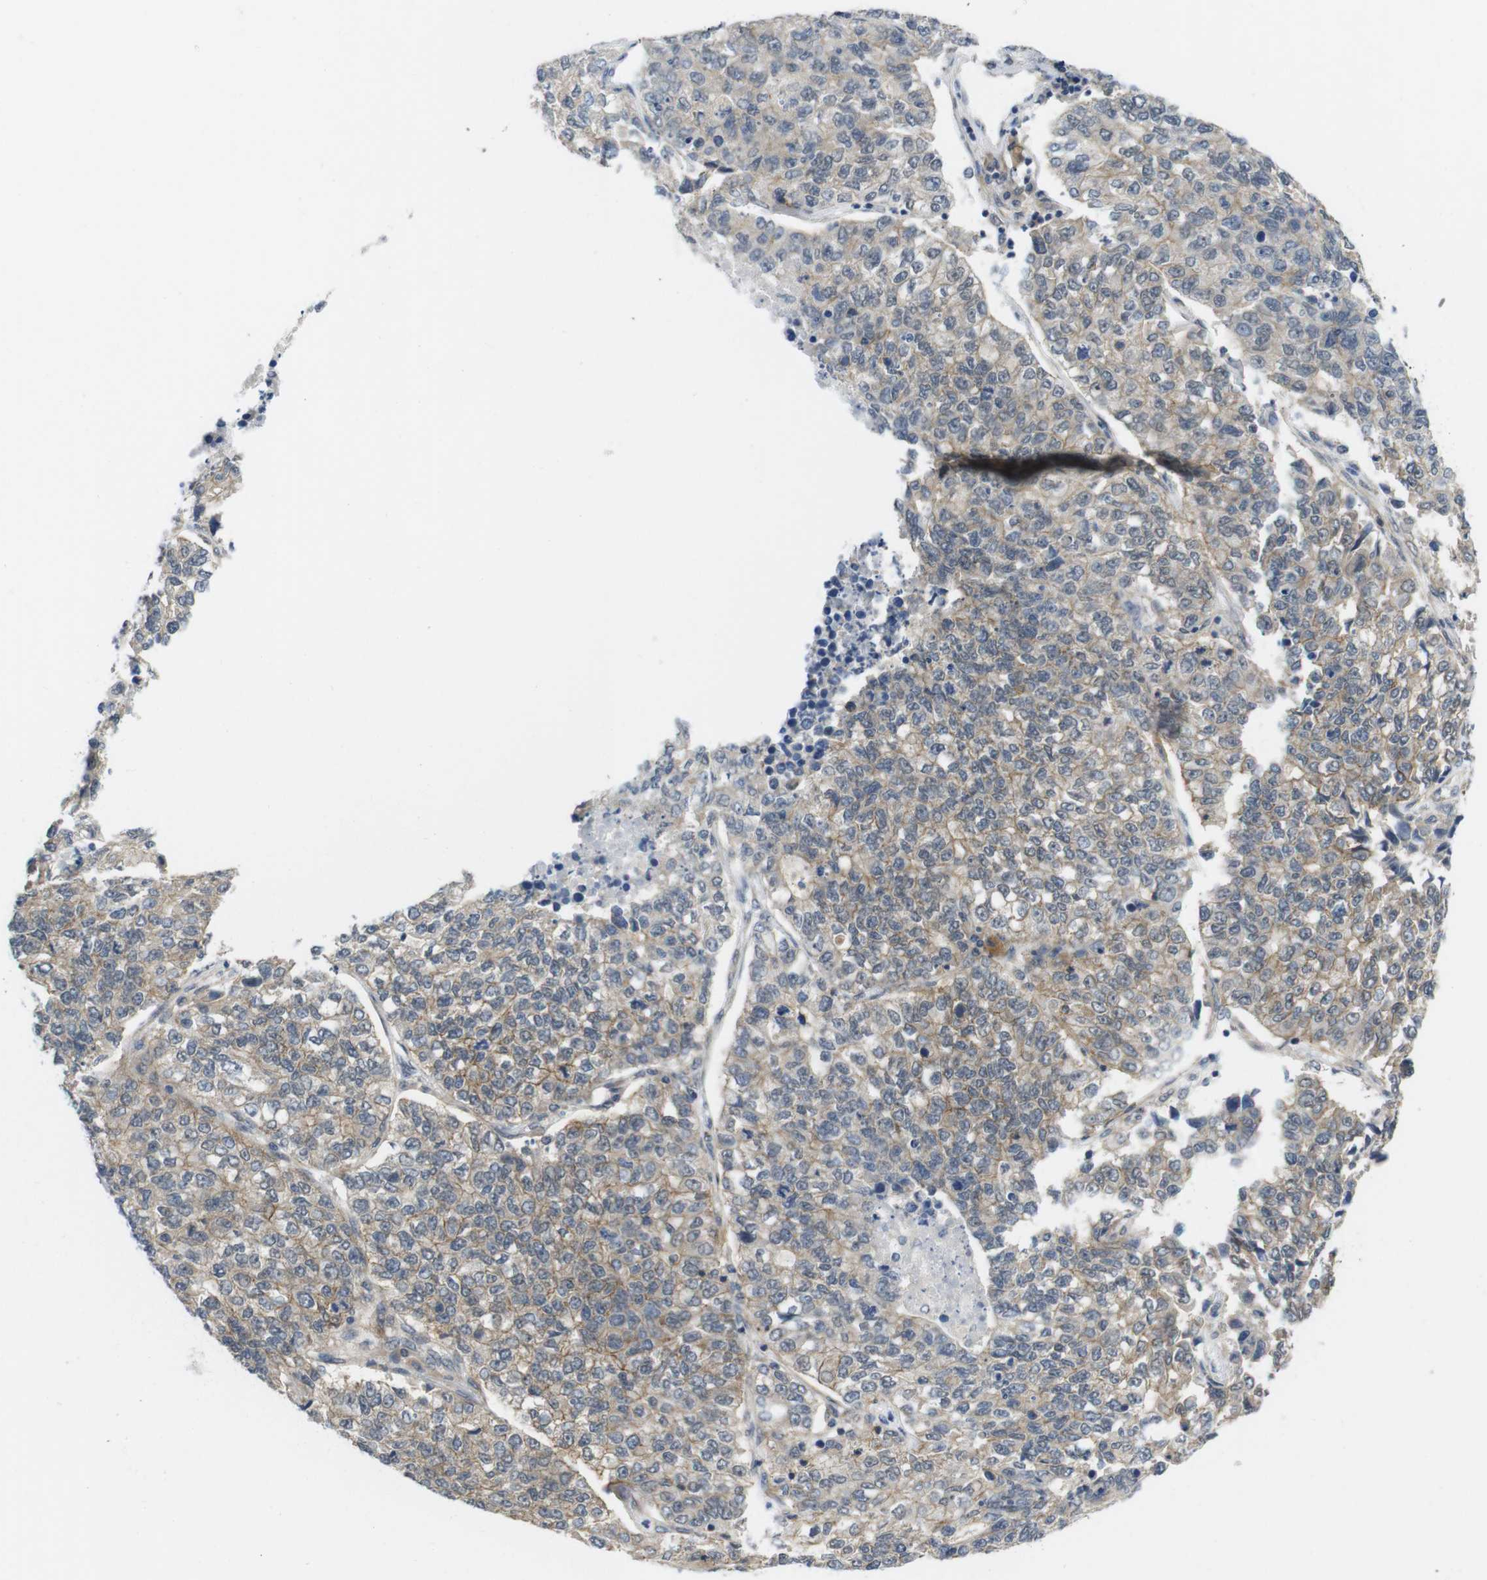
{"staining": {"intensity": "weak", "quantity": ">75%", "location": "cytoplasmic/membranous"}, "tissue": "lung cancer", "cell_type": "Tumor cells", "image_type": "cancer", "snomed": [{"axis": "morphology", "description": "Adenocarcinoma, NOS"}, {"axis": "topography", "description": "Lung"}], "caption": "Immunohistochemical staining of adenocarcinoma (lung) reveals low levels of weak cytoplasmic/membranous protein positivity in approximately >75% of tumor cells.", "gene": "ZDHHC5", "patient": {"sex": "male", "age": 49}}